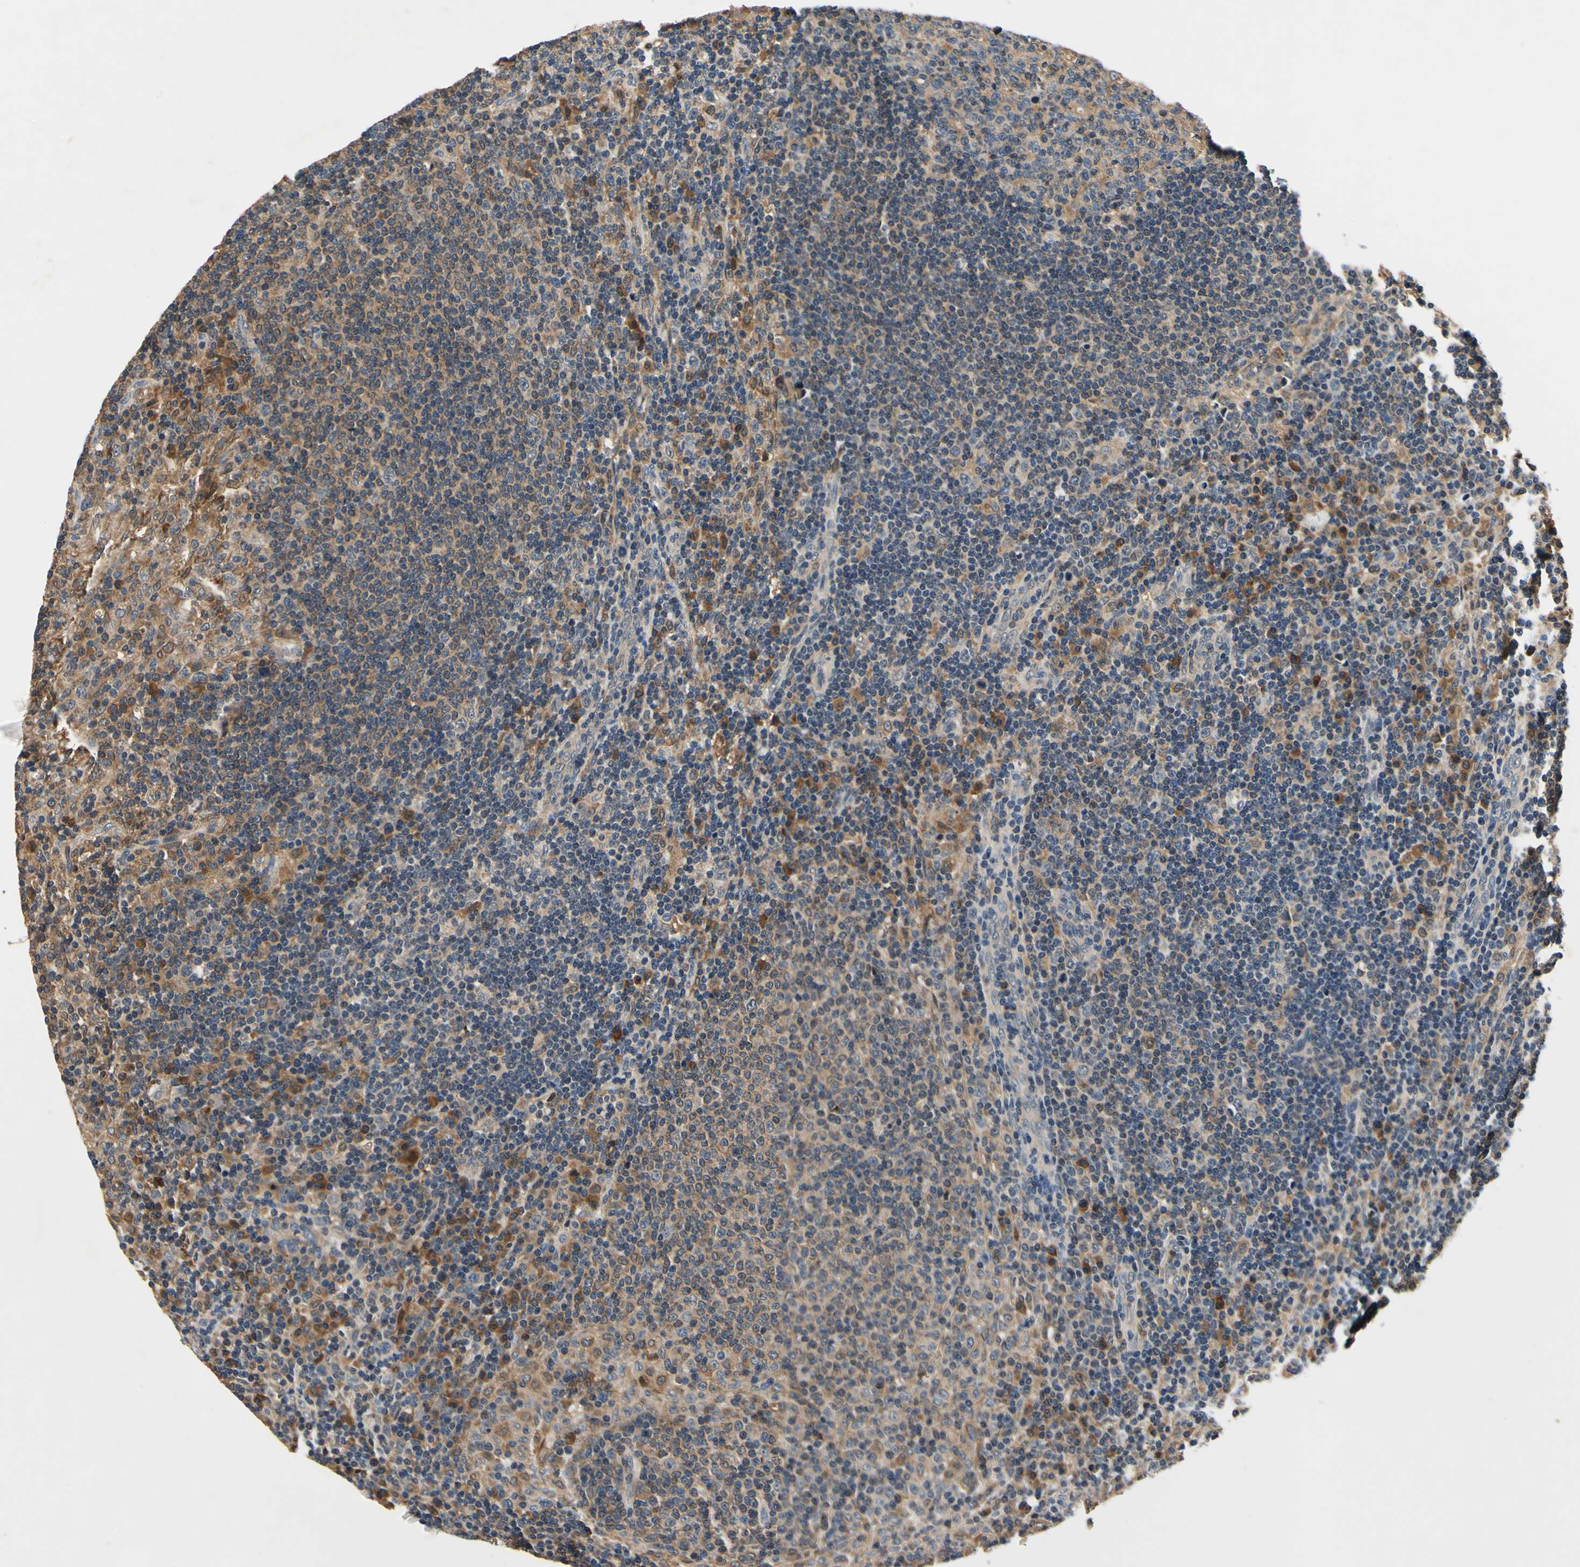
{"staining": {"intensity": "weak", "quantity": "25%-75%", "location": "cytoplasmic/membranous"}, "tissue": "lymph node", "cell_type": "Germinal center cells", "image_type": "normal", "snomed": [{"axis": "morphology", "description": "Normal tissue, NOS"}, {"axis": "topography", "description": "Lymph node"}], "caption": "Immunohistochemistry (DAB) staining of benign lymph node reveals weak cytoplasmic/membranous protein expression in about 25%-75% of germinal center cells. The staining is performed using DAB (3,3'-diaminobenzidine) brown chromogen to label protein expression. The nuclei are counter-stained blue using hematoxylin.", "gene": "PLA2G4A", "patient": {"sex": "female", "age": 53}}